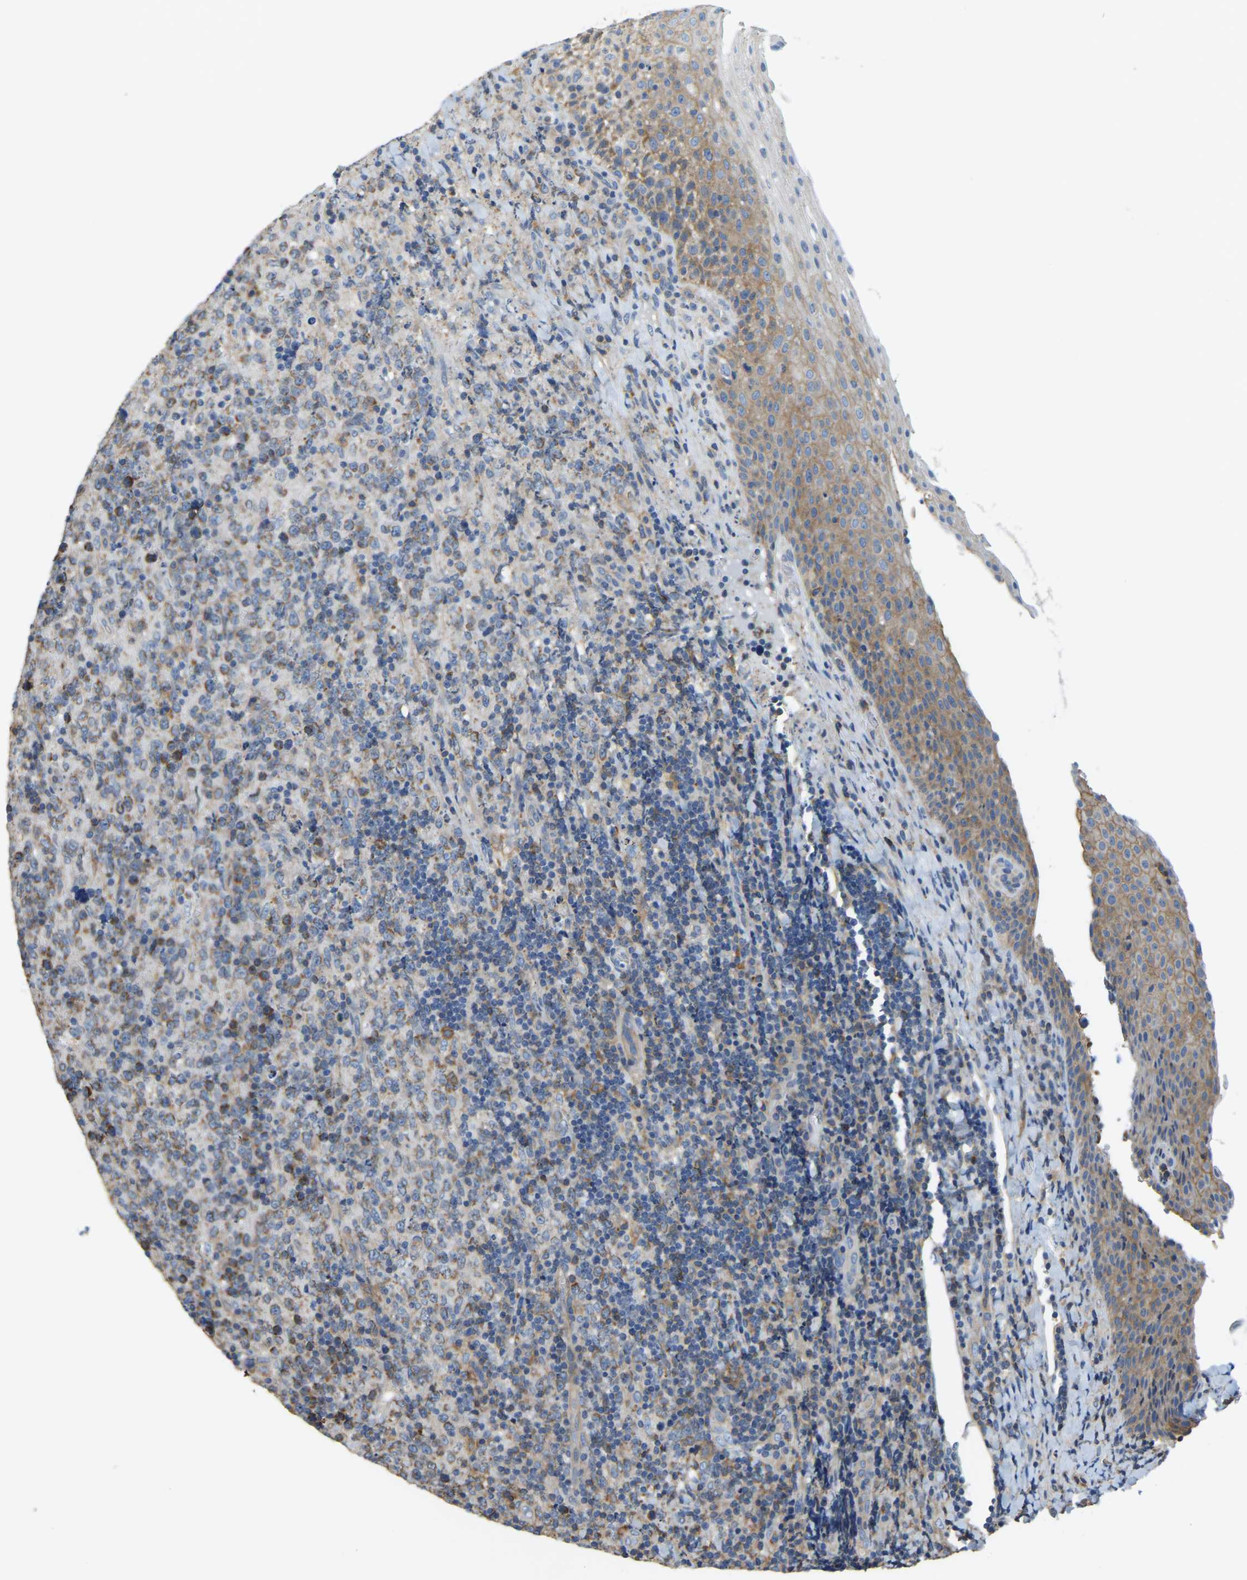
{"staining": {"intensity": "moderate", "quantity": ">75%", "location": "cytoplasmic/membranous"}, "tissue": "lymphoma", "cell_type": "Tumor cells", "image_type": "cancer", "snomed": [{"axis": "morphology", "description": "Malignant lymphoma, non-Hodgkin's type, High grade"}, {"axis": "topography", "description": "Tonsil"}], "caption": "Brown immunohistochemical staining in high-grade malignant lymphoma, non-Hodgkin's type reveals moderate cytoplasmic/membranous expression in about >75% of tumor cells.", "gene": "AHNAK", "patient": {"sex": "female", "age": 36}}